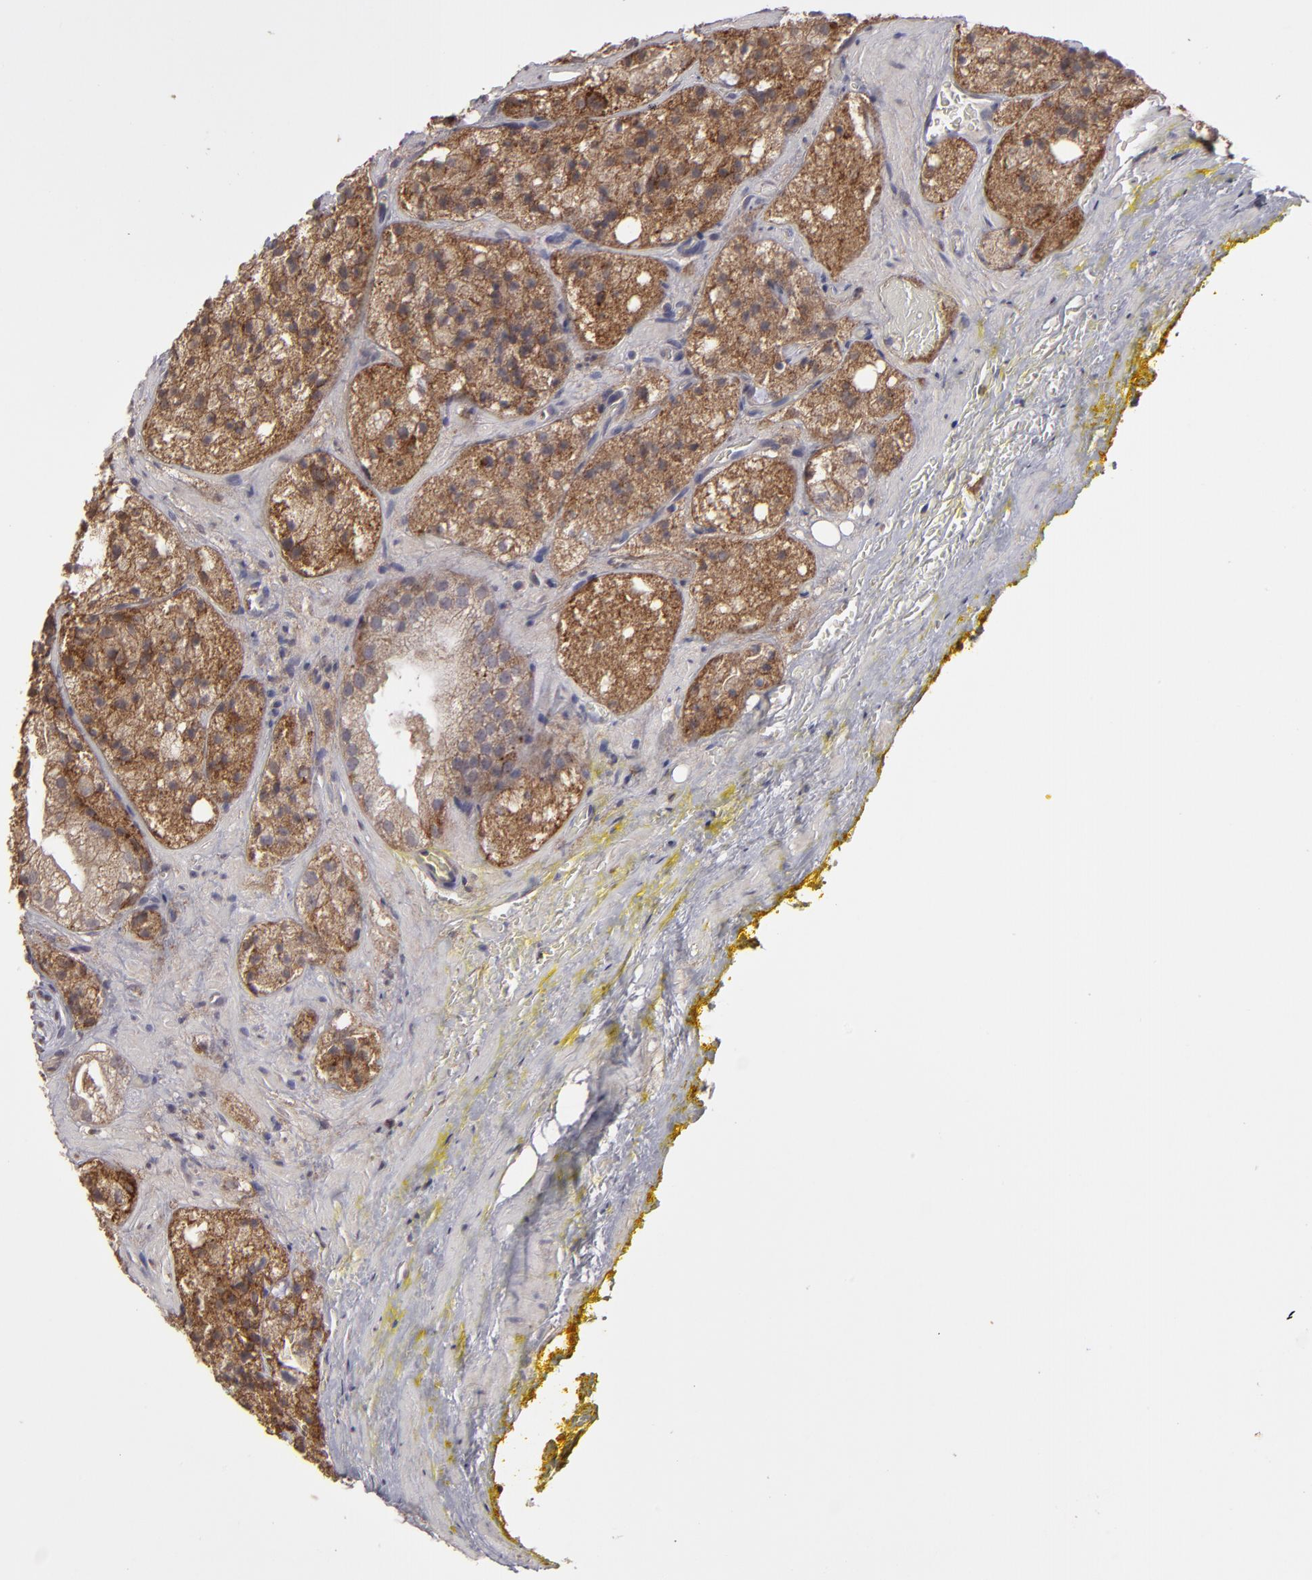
{"staining": {"intensity": "strong", "quantity": ">75%", "location": "cytoplasmic/membranous"}, "tissue": "prostate cancer", "cell_type": "Tumor cells", "image_type": "cancer", "snomed": [{"axis": "morphology", "description": "Adenocarcinoma, Low grade"}, {"axis": "topography", "description": "Prostate"}], "caption": "High-power microscopy captured an immunohistochemistry (IHC) histopathology image of prostate cancer, revealing strong cytoplasmic/membranous positivity in about >75% of tumor cells. The staining was performed using DAB (3,3'-diaminobenzidine), with brown indicating positive protein expression. Nuclei are stained blue with hematoxylin.", "gene": "ITGB5", "patient": {"sex": "male", "age": 60}}